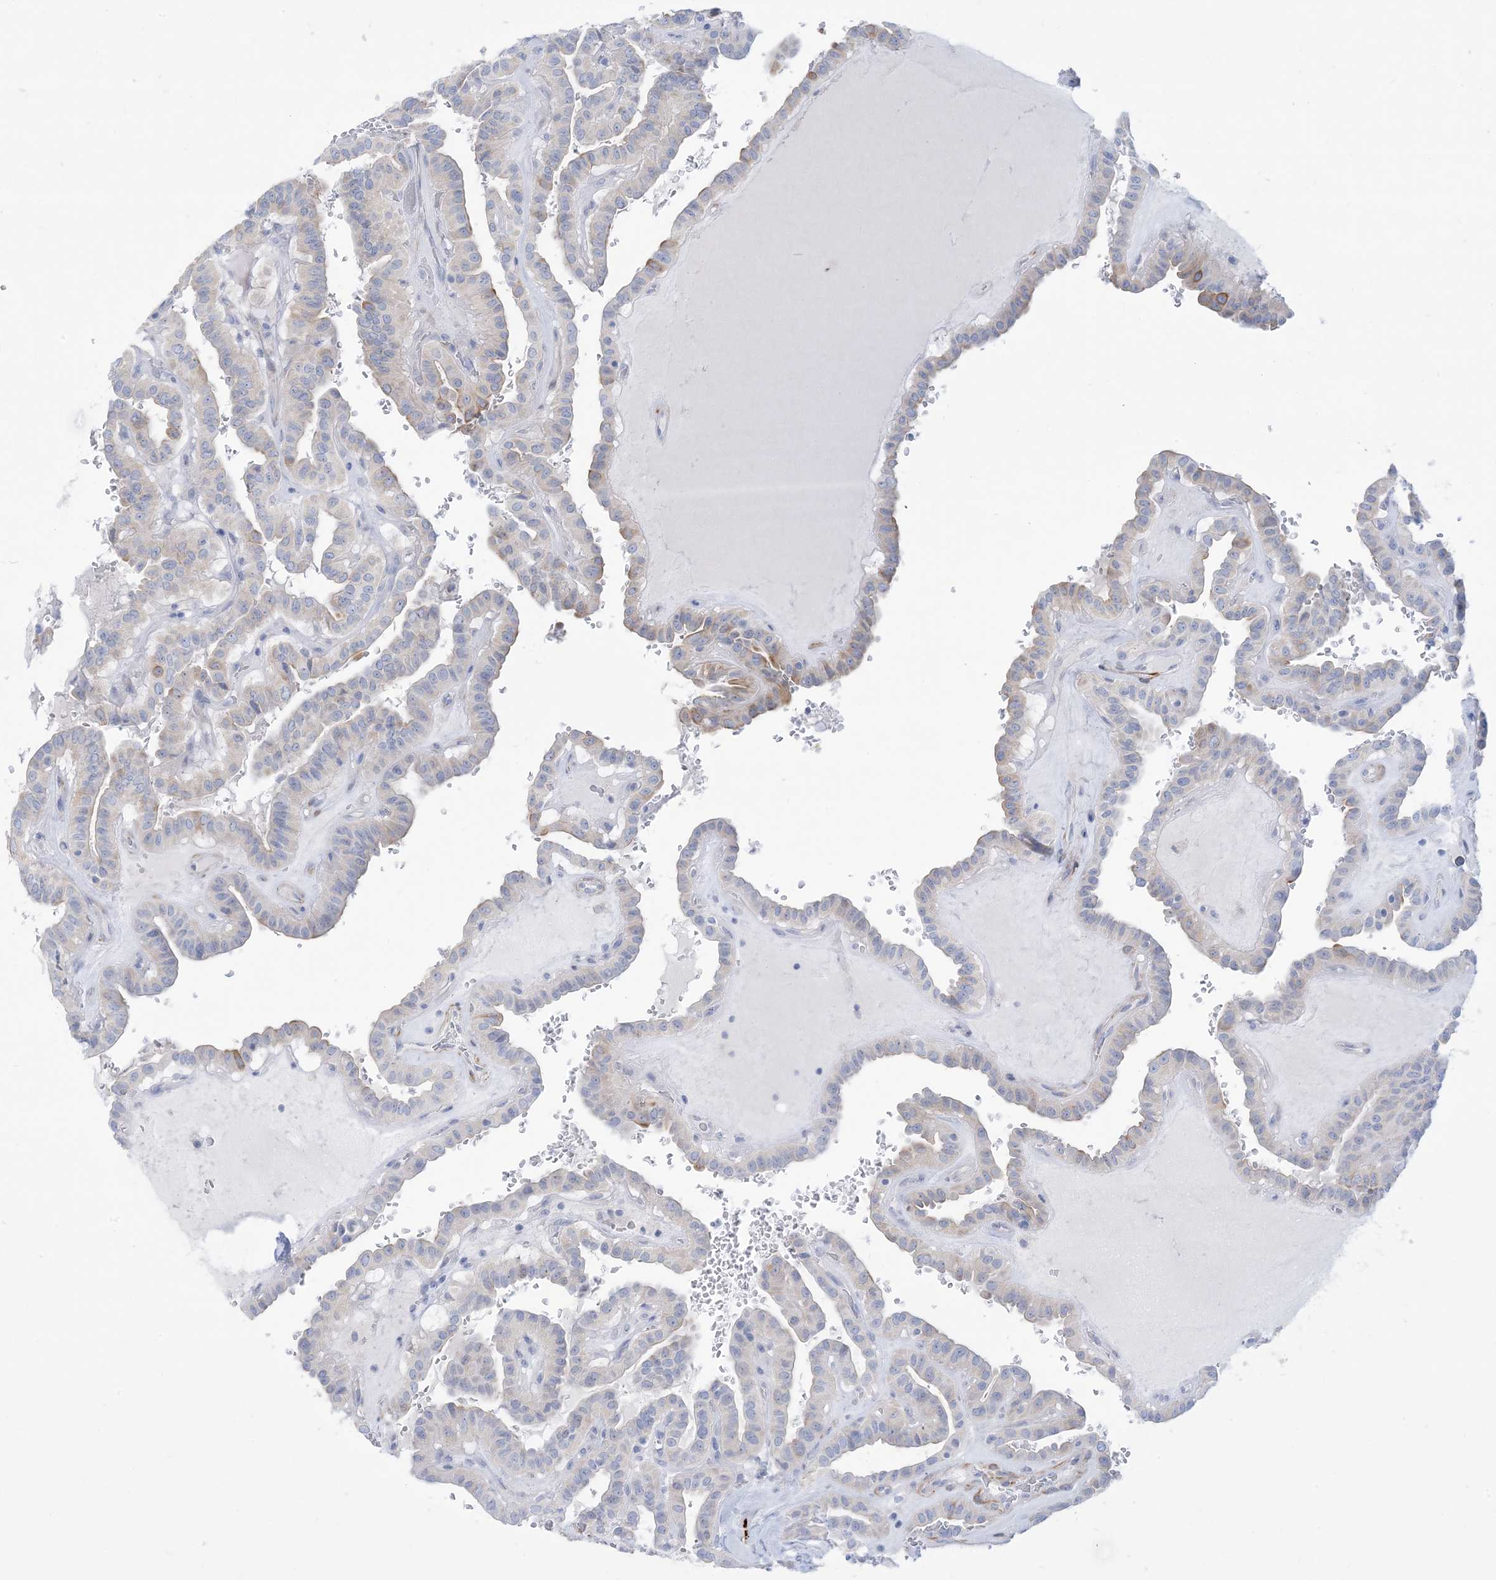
{"staining": {"intensity": "moderate", "quantity": "<25%", "location": "cytoplasmic/membranous"}, "tissue": "thyroid cancer", "cell_type": "Tumor cells", "image_type": "cancer", "snomed": [{"axis": "morphology", "description": "Papillary adenocarcinoma, NOS"}, {"axis": "topography", "description": "Thyroid gland"}], "caption": "Immunohistochemical staining of thyroid cancer (papillary adenocarcinoma) reveals low levels of moderate cytoplasmic/membranous protein positivity in approximately <25% of tumor cells.", "gene": "MARS2", "patient": {"sex": "male", "age": 77}}